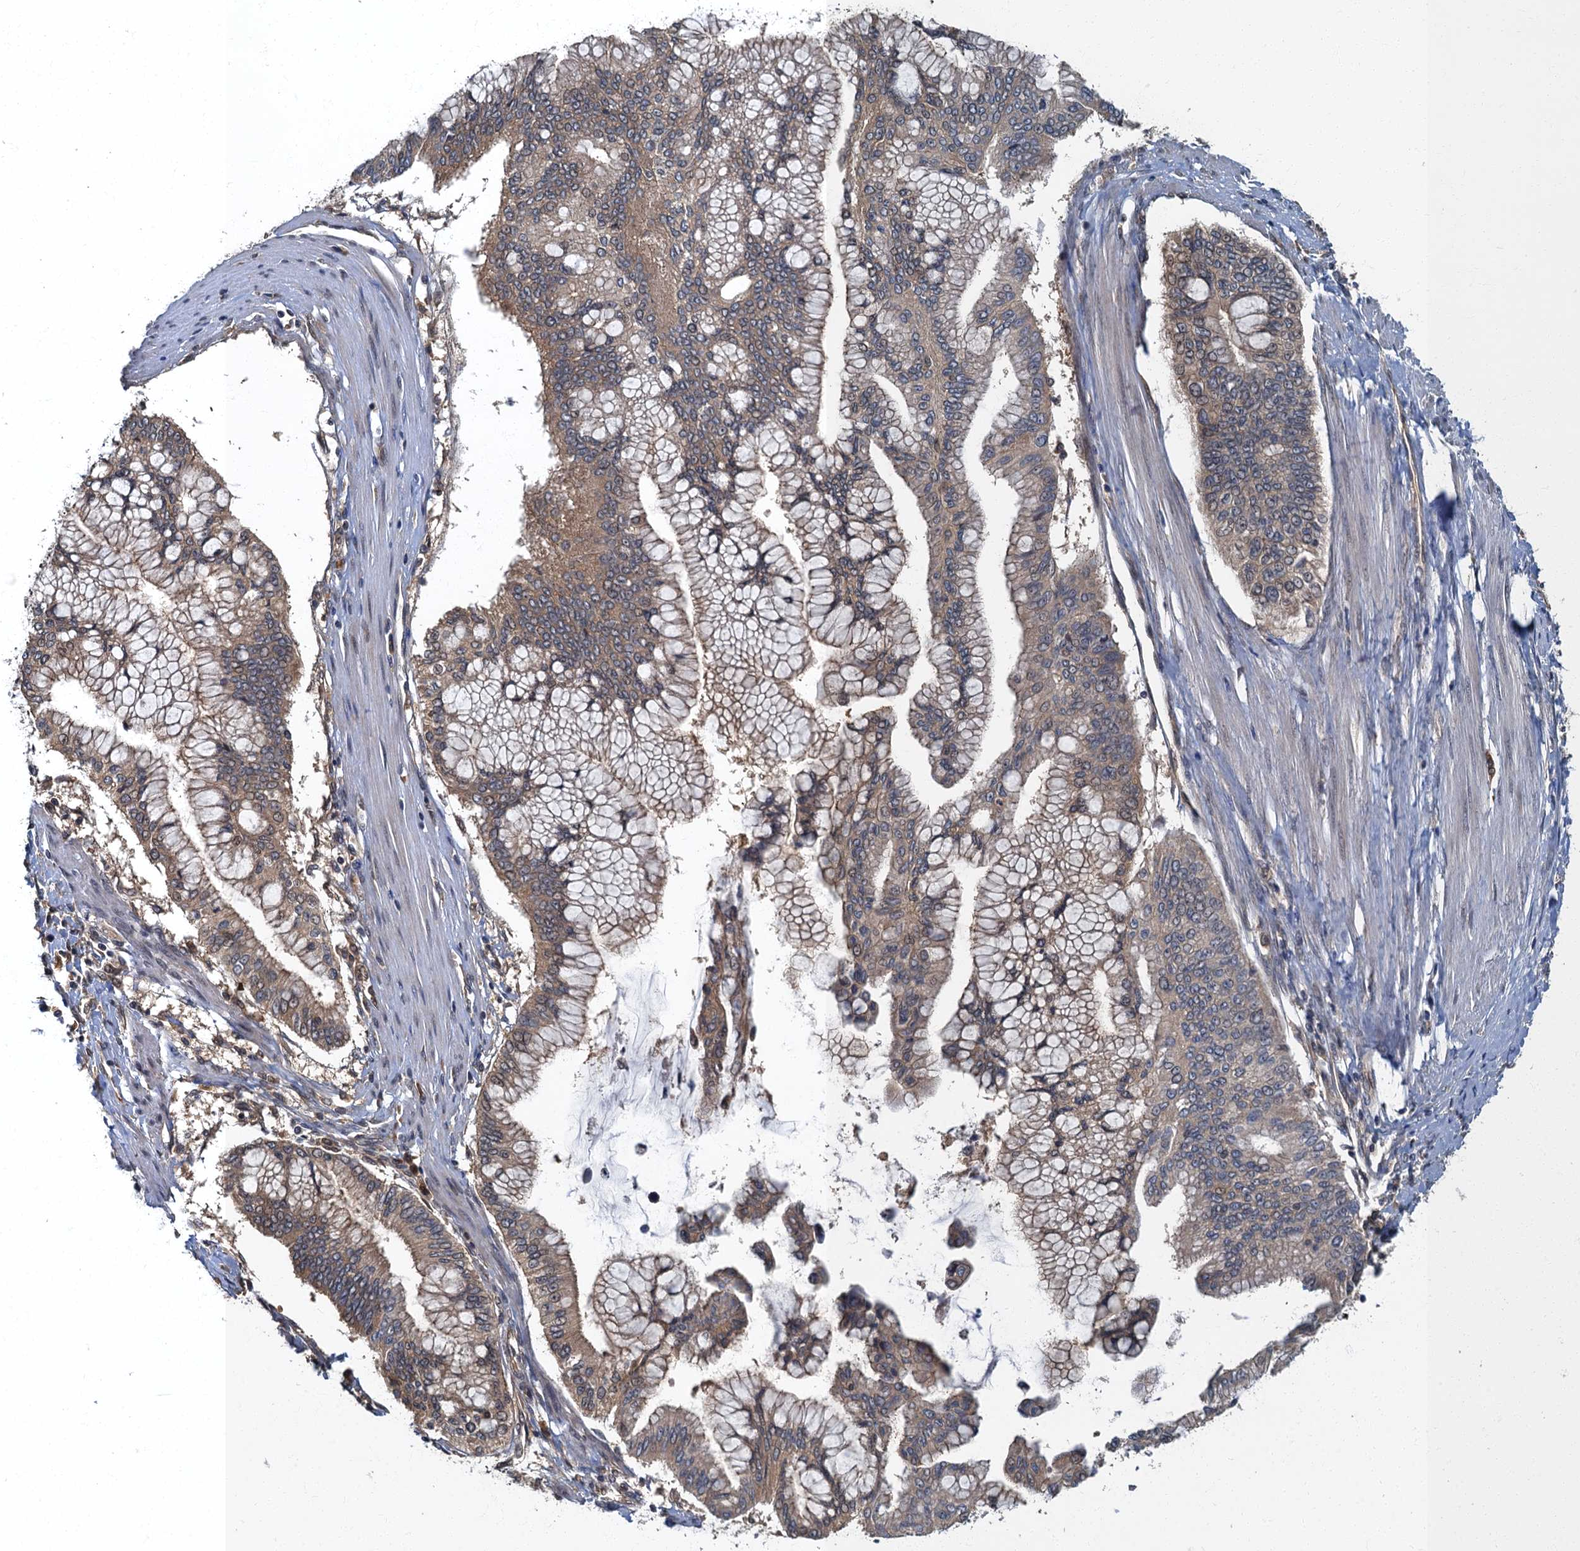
{"staining": {"intensity": "moderate", "quantity": "25%-75%", "location": "cytoplasmic/membranous"}, "tissue": "pancreatic cancer", "cell_type": "Tumor cells", "image_type": "cancer", "snomed": [{"axis": "morphology", "description": "Adenocarcinoma, NOS"}, {"axis": "topography", "description": "Pancreas"}], "caption": "Protein staining displays moderate cytoplasmic/membranous expression in approximately 25%-75% of tumor cells in pancreatic cancer (adenocarcinoma). The staining was performed using DAB (3,3'-diaminobenzidine), with brown indicating positive protein expression. Nuclei are stained blue with hematoxylin.", "gene": "TBCK", "patient": {"sex": "male", "age": 46}}